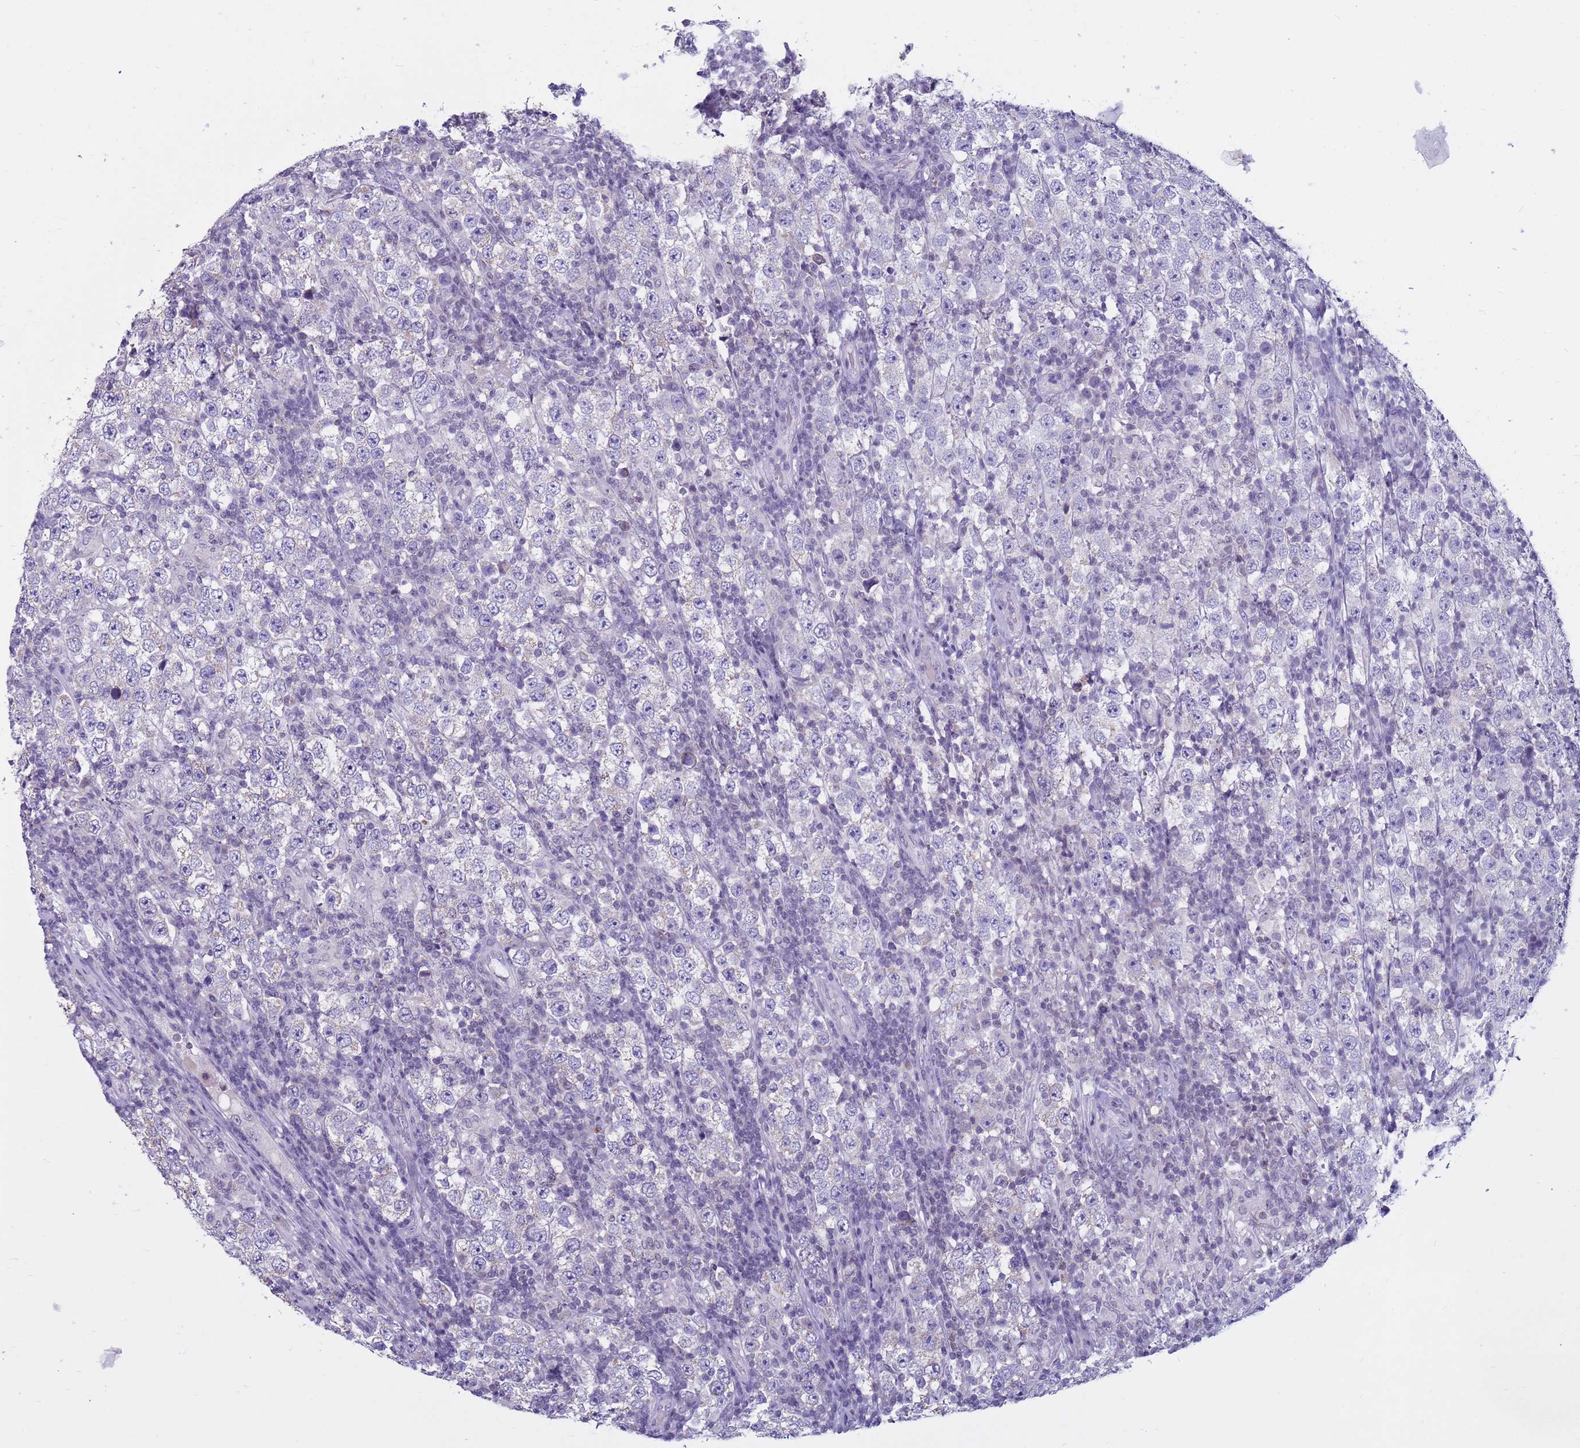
{"staining": {"intensity": "negative", "quantity": "none", "location": "none"}, "tissue": "testis cancer", "cell_type": "Tumor cells", "image_type": "cancer", "snomed": [{"axis": "morphology", "description": "Normal tissue, NOS"}, {"axis": "morphology", "description": "Urothelial carcinoma, High grade"}, {"axis": "morphology", "description": "Seminoma, NOS"}, {"axis": "morphology", "description": "Carcinoma, Embryonal, NOS"}, {"axis": "topography", "description": "Urinary bladder"}, {"axis": "topography", "description": "Testis"}], "caption": "IHC photomicrograph of testis cancer stained for a protein (brown), which exhibits no positivity in tumor cells. (DAB (3,3'-diaminobenzidine) immunohistochemistry (IHC), high magnification).", "gene": "CDK2AP2", "patient": {"sex": "male", "age": 41}}